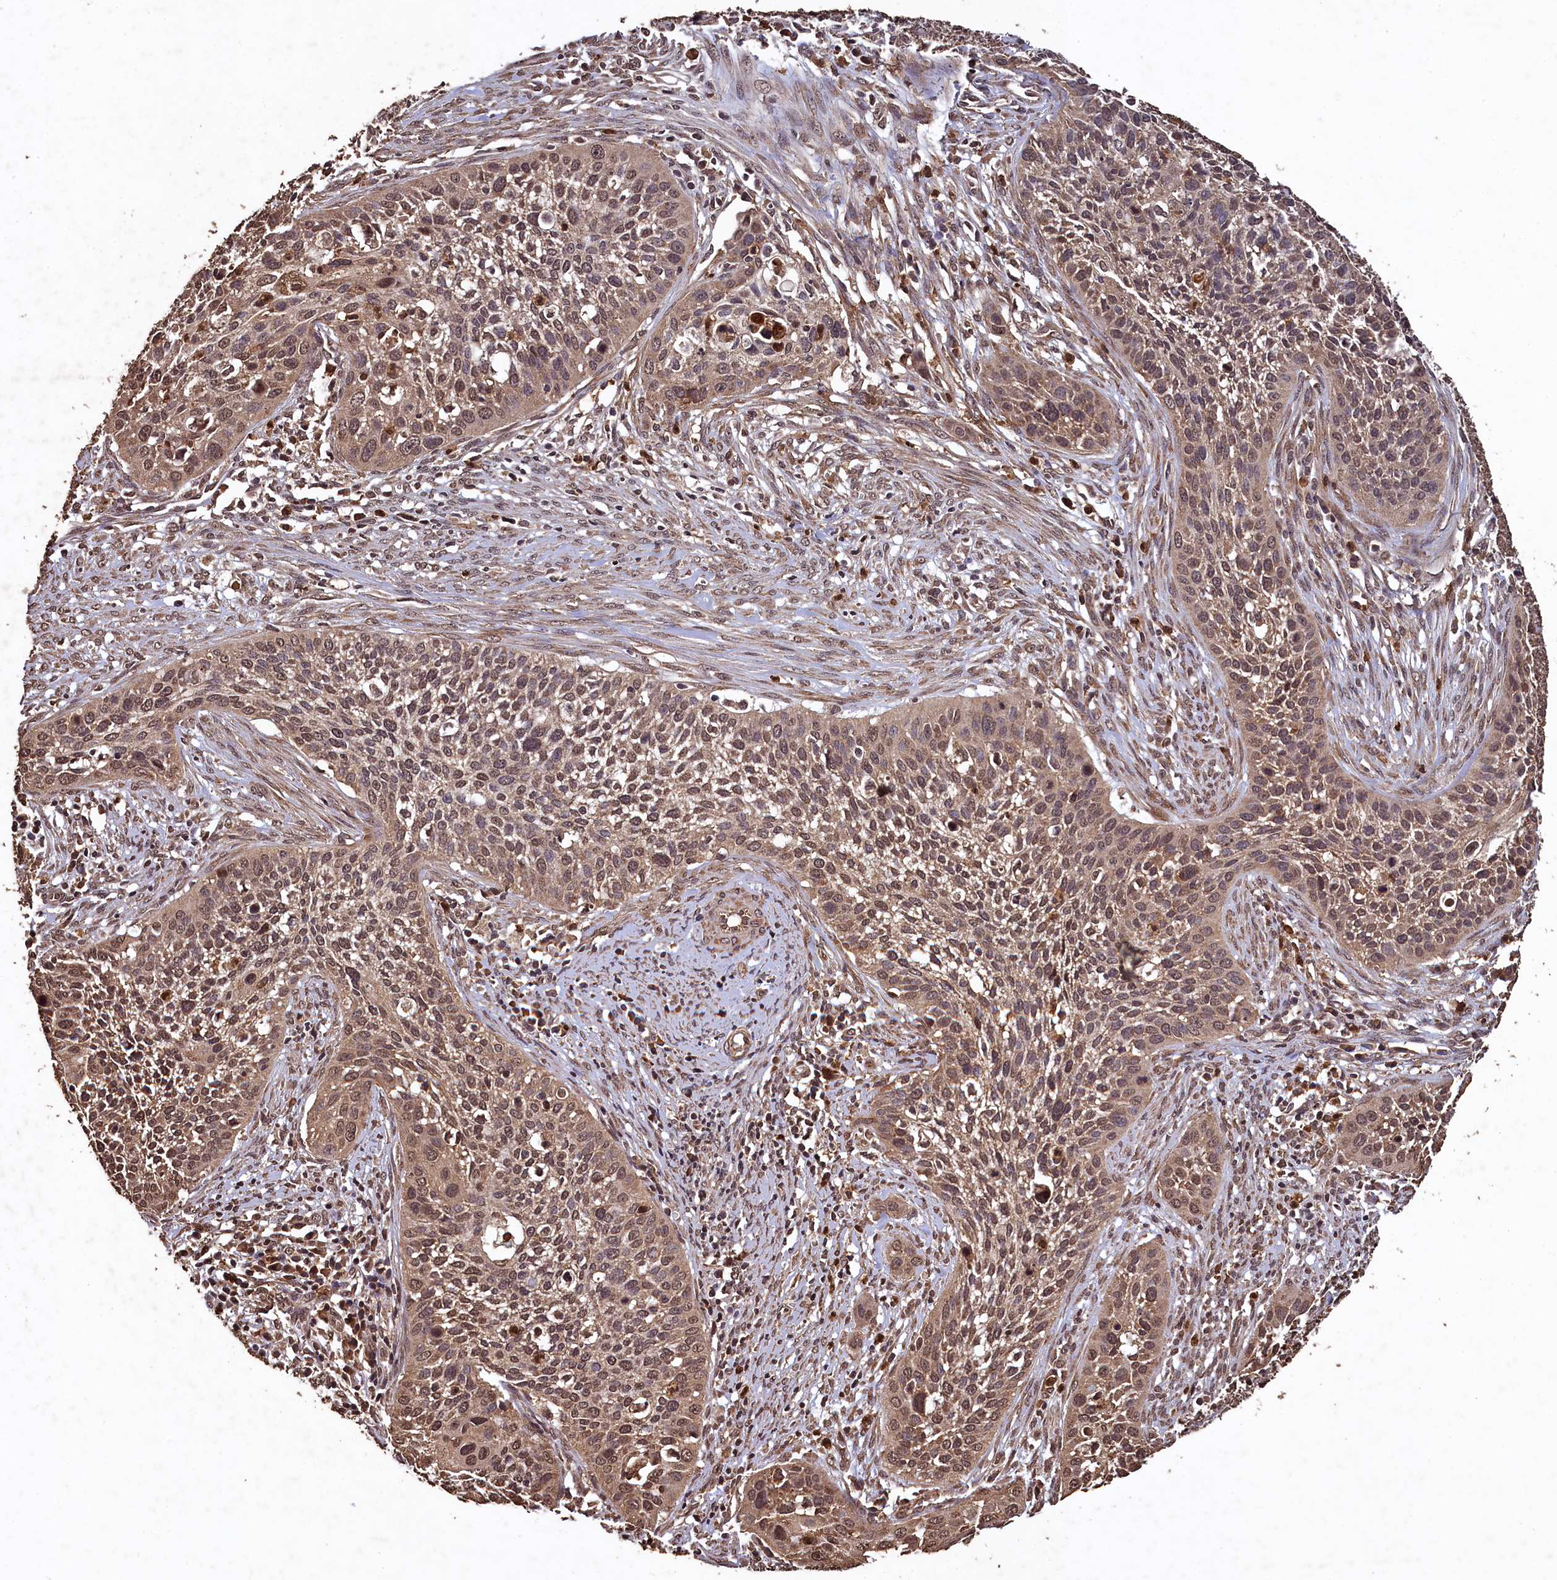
{"staining": {"intensity": "weak", "quantity": ">75%", "location": "cytoplasmic/membranous,nuclear"}, "tissue": "cervical cancer", "cell_type": "Tumor cells", "image_type": "cancer", "snomed": [{"axis": "morphology", "description": "Squamous cell carcinoma, NOS"}, {"axis": "topography", "description": "Cervix"}], "caption": "Protein staining displays weak cytoplasmic/membranous and nuclear staining in approximately >75% of tumor cells in cervical cancer (squamous cell carcinoma).", "gene": "CEP57L1", "patient": {"sex": "female", "age": 34}}